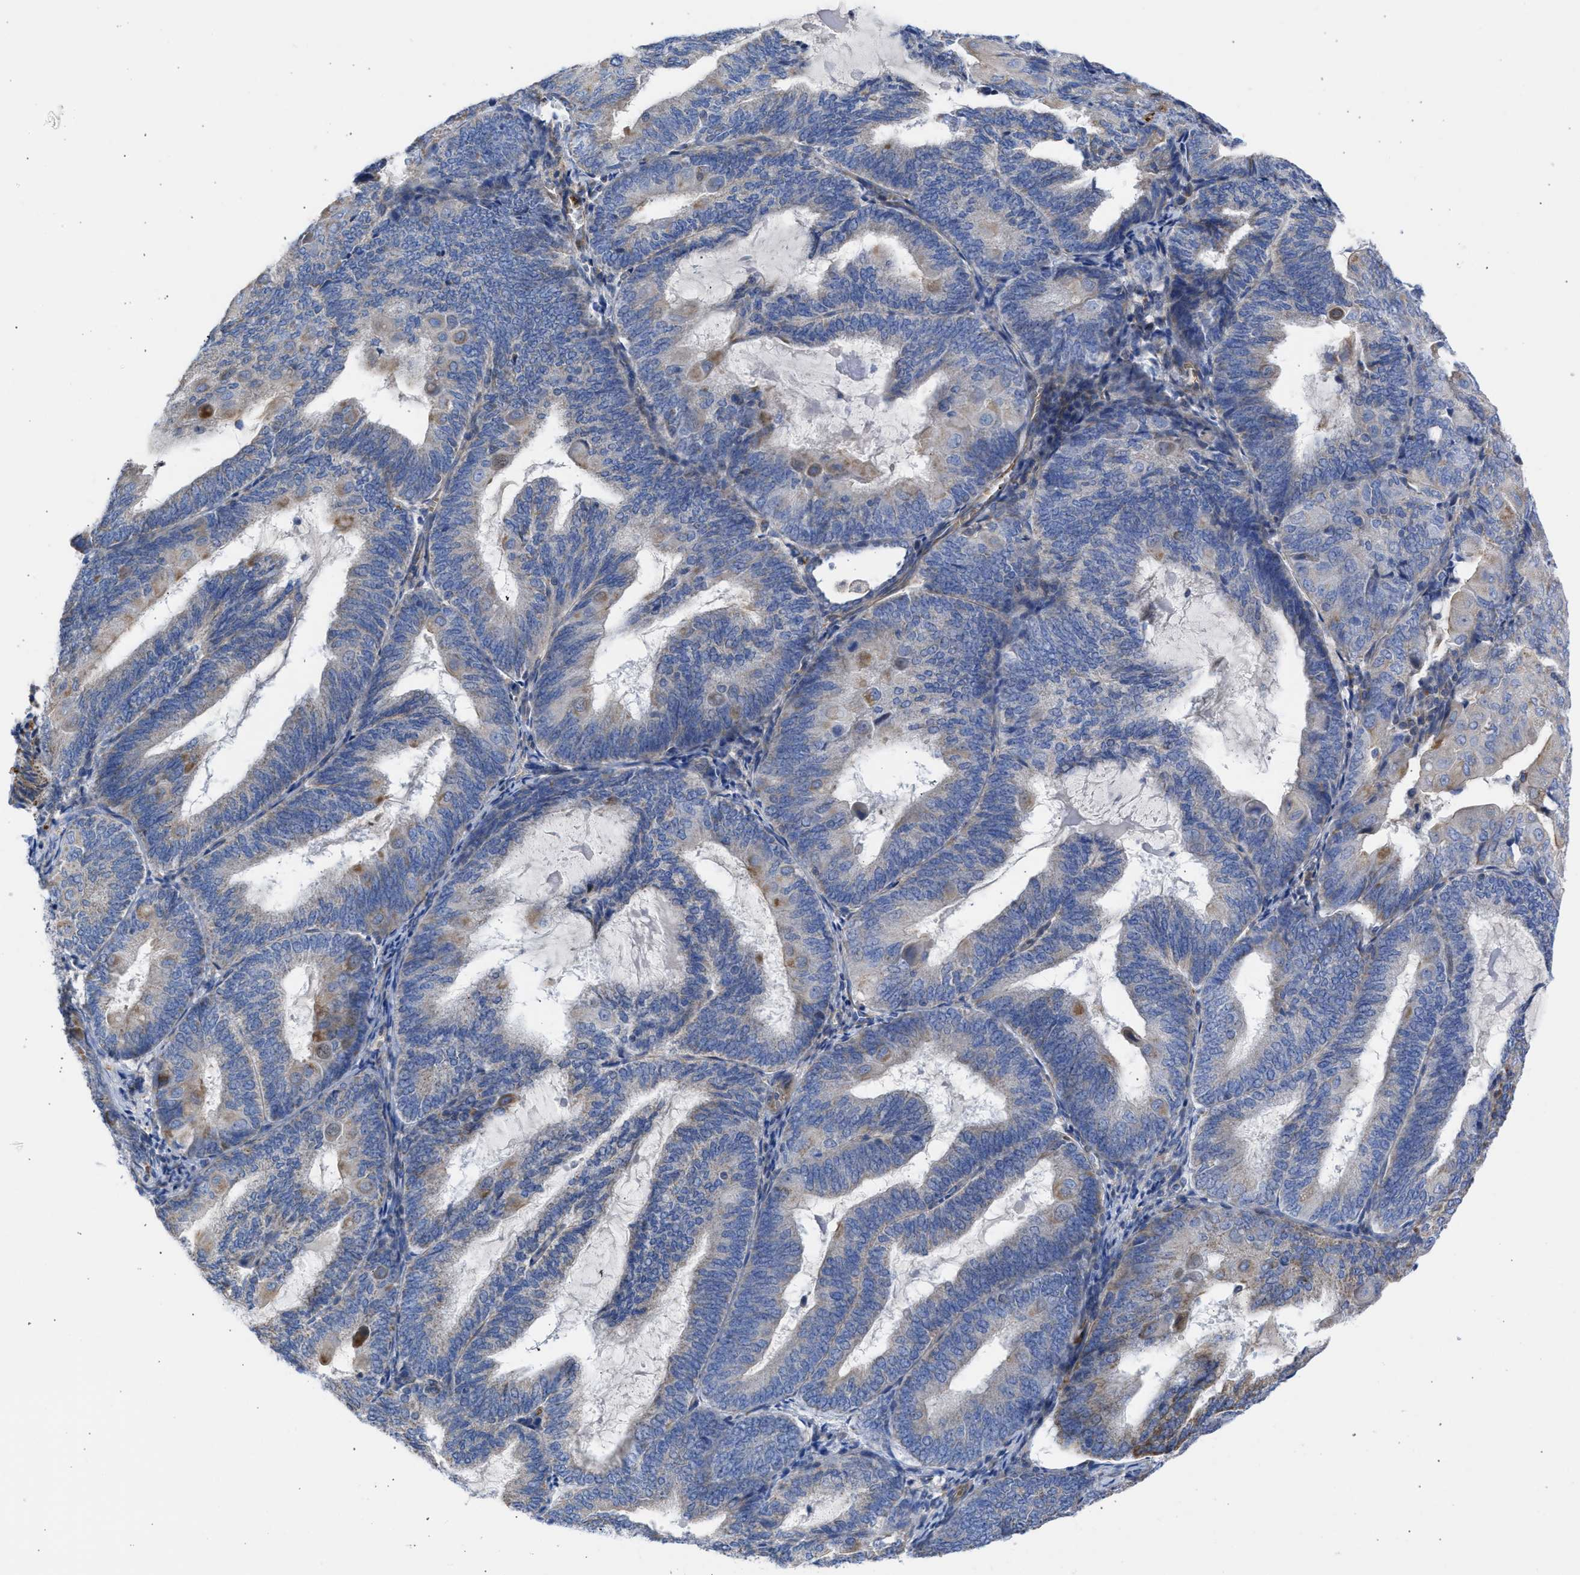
{"staining": {"intensity": "weak", "quantity": "25%-75%", "location": "cytoplasmic/membranous"}, "tissue": "endometrial cancer", "cell_type": "Tumor cells", "image_type": "cancer", "snomed": [{"axis": "morphology", "description": "Adenocarcinoma, NOS"}, {"axis": "topography", "description": "Endometrium"}], "caption": "Weak cytoplasmic/membranous staining is identified in about 25%-75% of tumor cells in endometrial cancer (adenocarcinoma). (DAB (3,3'-diaminobenzidine) IHC with brightfield microscopy, high magnification).", "gene": "BTG3", "patient": {"sex": "female", "age": 81}}